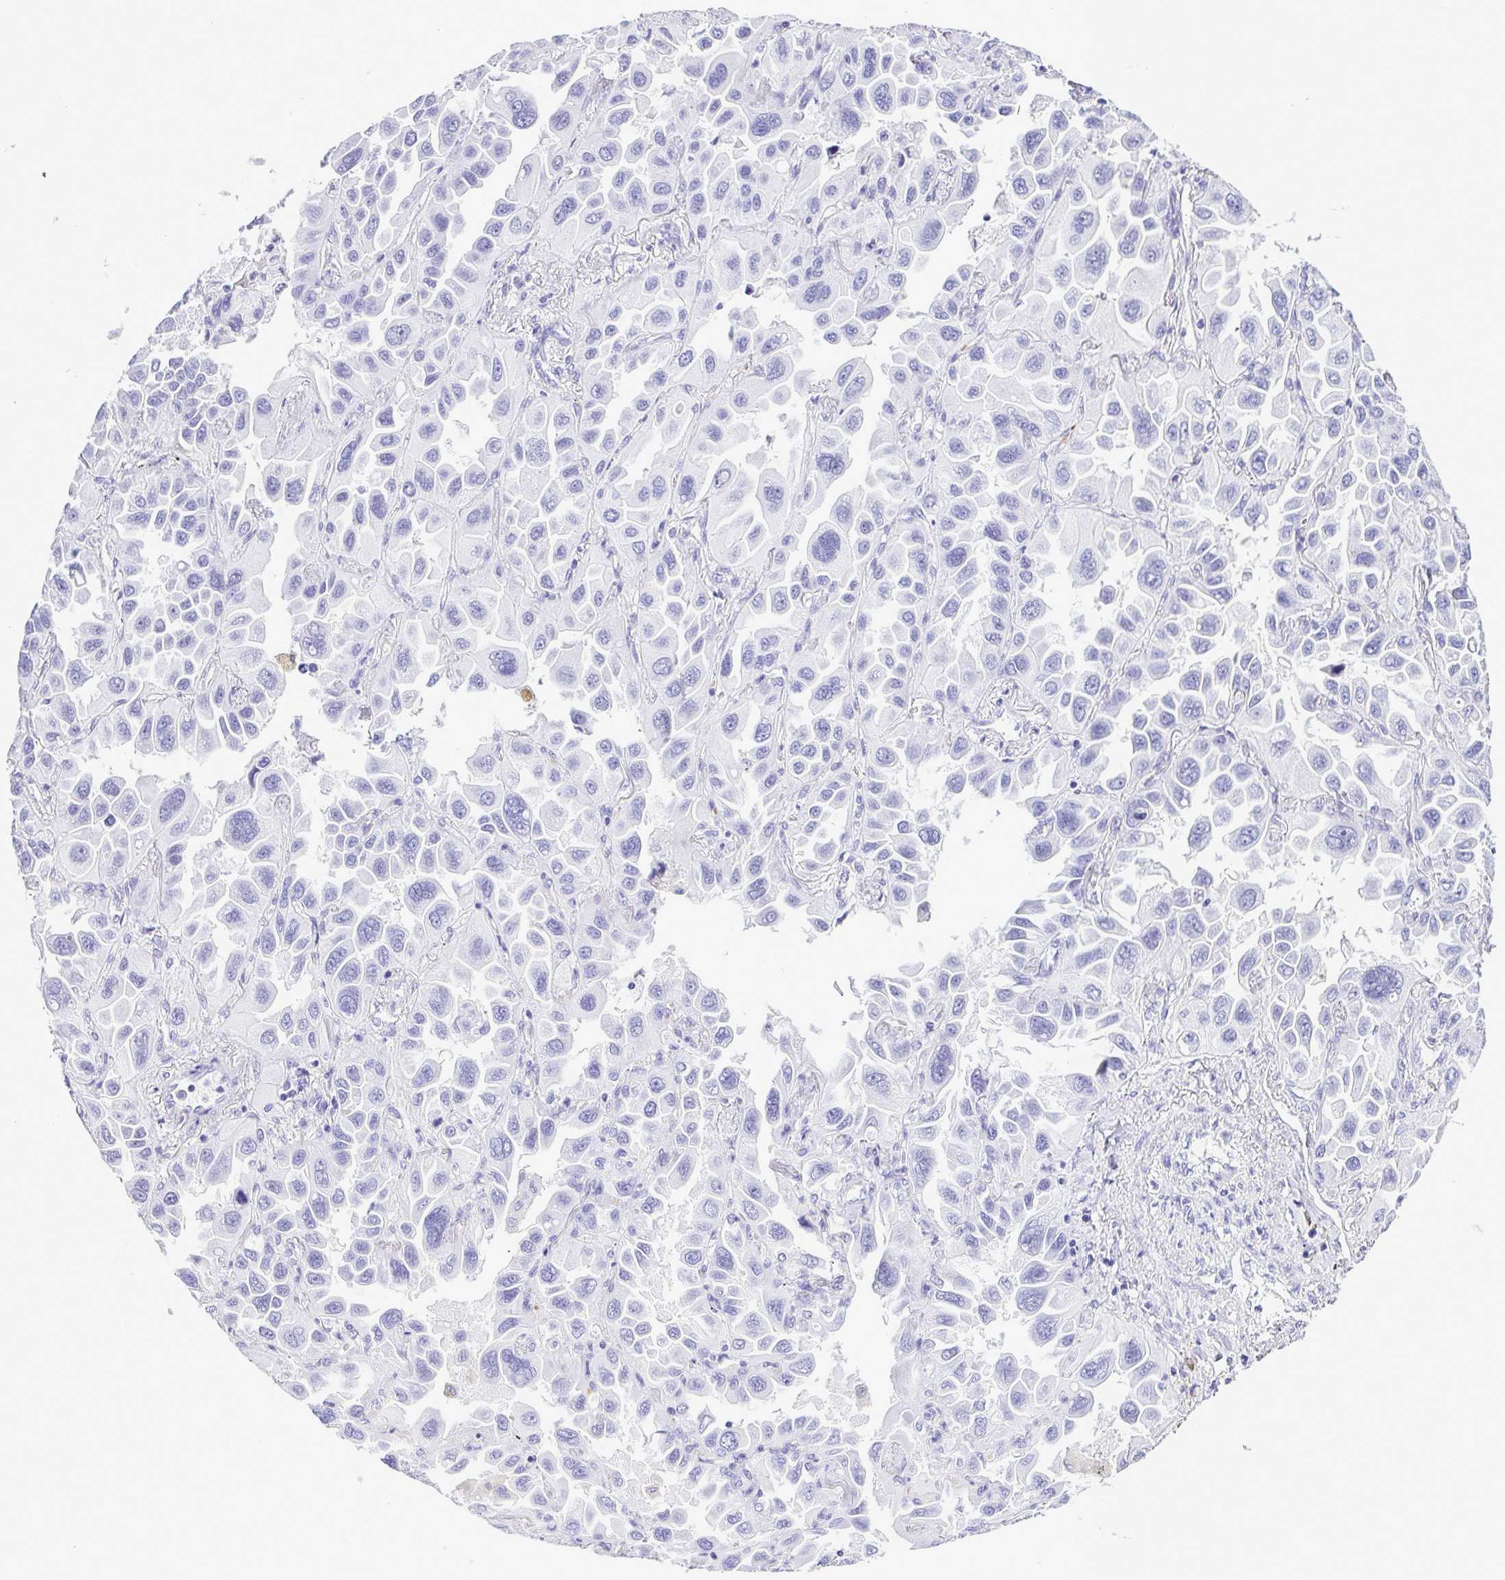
{"staining": {"intensity": "negative", "quantity": "none", "location": "none"}, "tissue": "lung cancer", "cell_type": "Tumor cells", "image_type": "cancer", "snomed": [{"axis": "morphology", "description": "Adenocarcinoma, NOS"}, {"axis": "topography", "description": "Lung"}], "caption": "An image of human lung cancer is negative for staining in tumor cells.", "gene": "SYT1", "patient": {"sex": "male", "age": 64}}